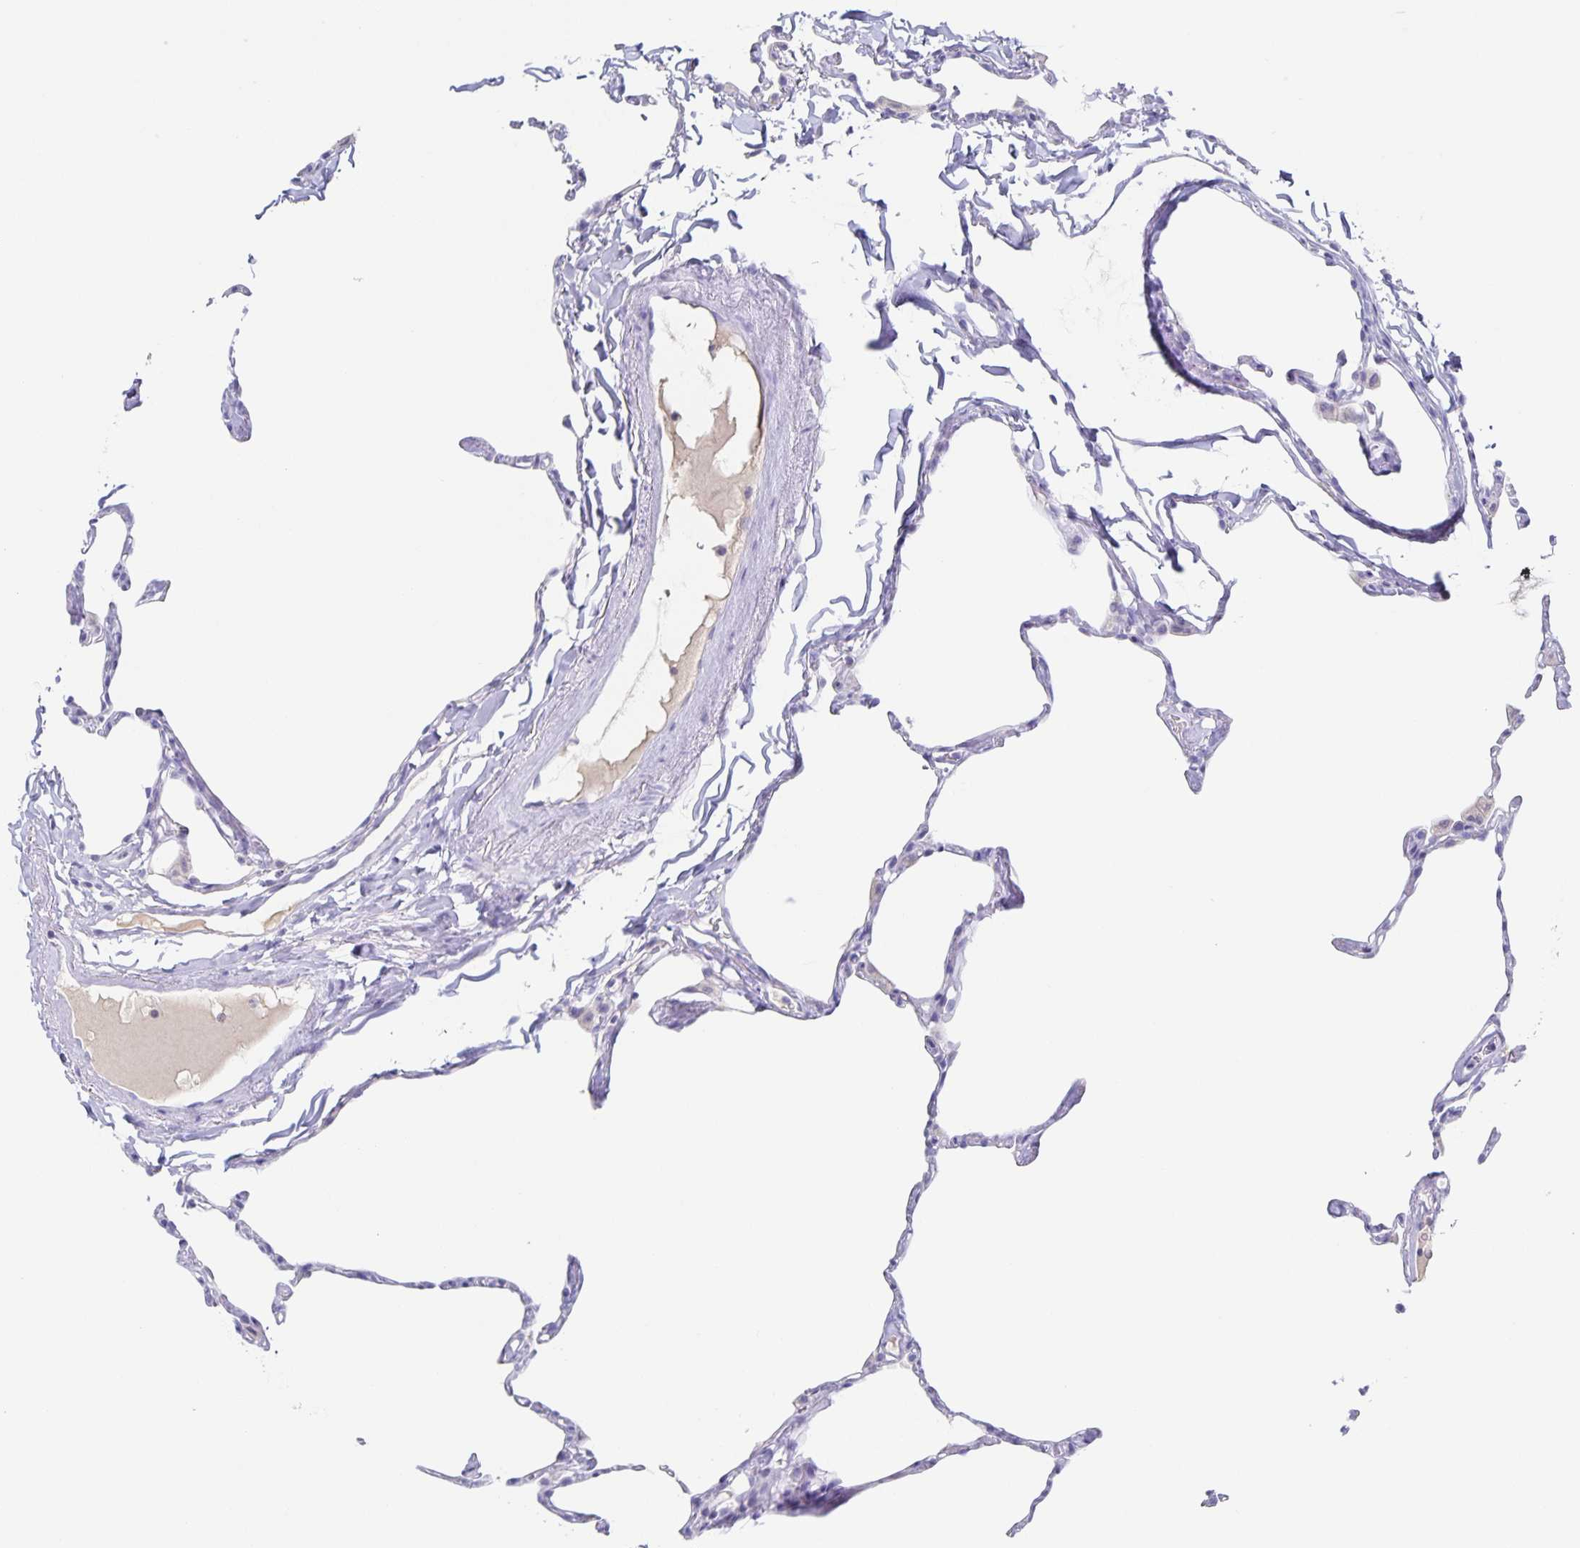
{"staining": {"intensity": "negative", "quantity": "none", "location": "none"}, "tissue": "lung", "cell_type": "Alveolar cells", "image_type": "normal", "snomed": [{"axis": "morphology", "description": "Normal tissue, NOS"}, {"axis": "topography", "description": "Lung"}], "caption": "Image shows no significant protein positivity in alveolar cells of normal lung.", "gene": "RPL36A", "patient": {"sex": "male", "age": 65}}